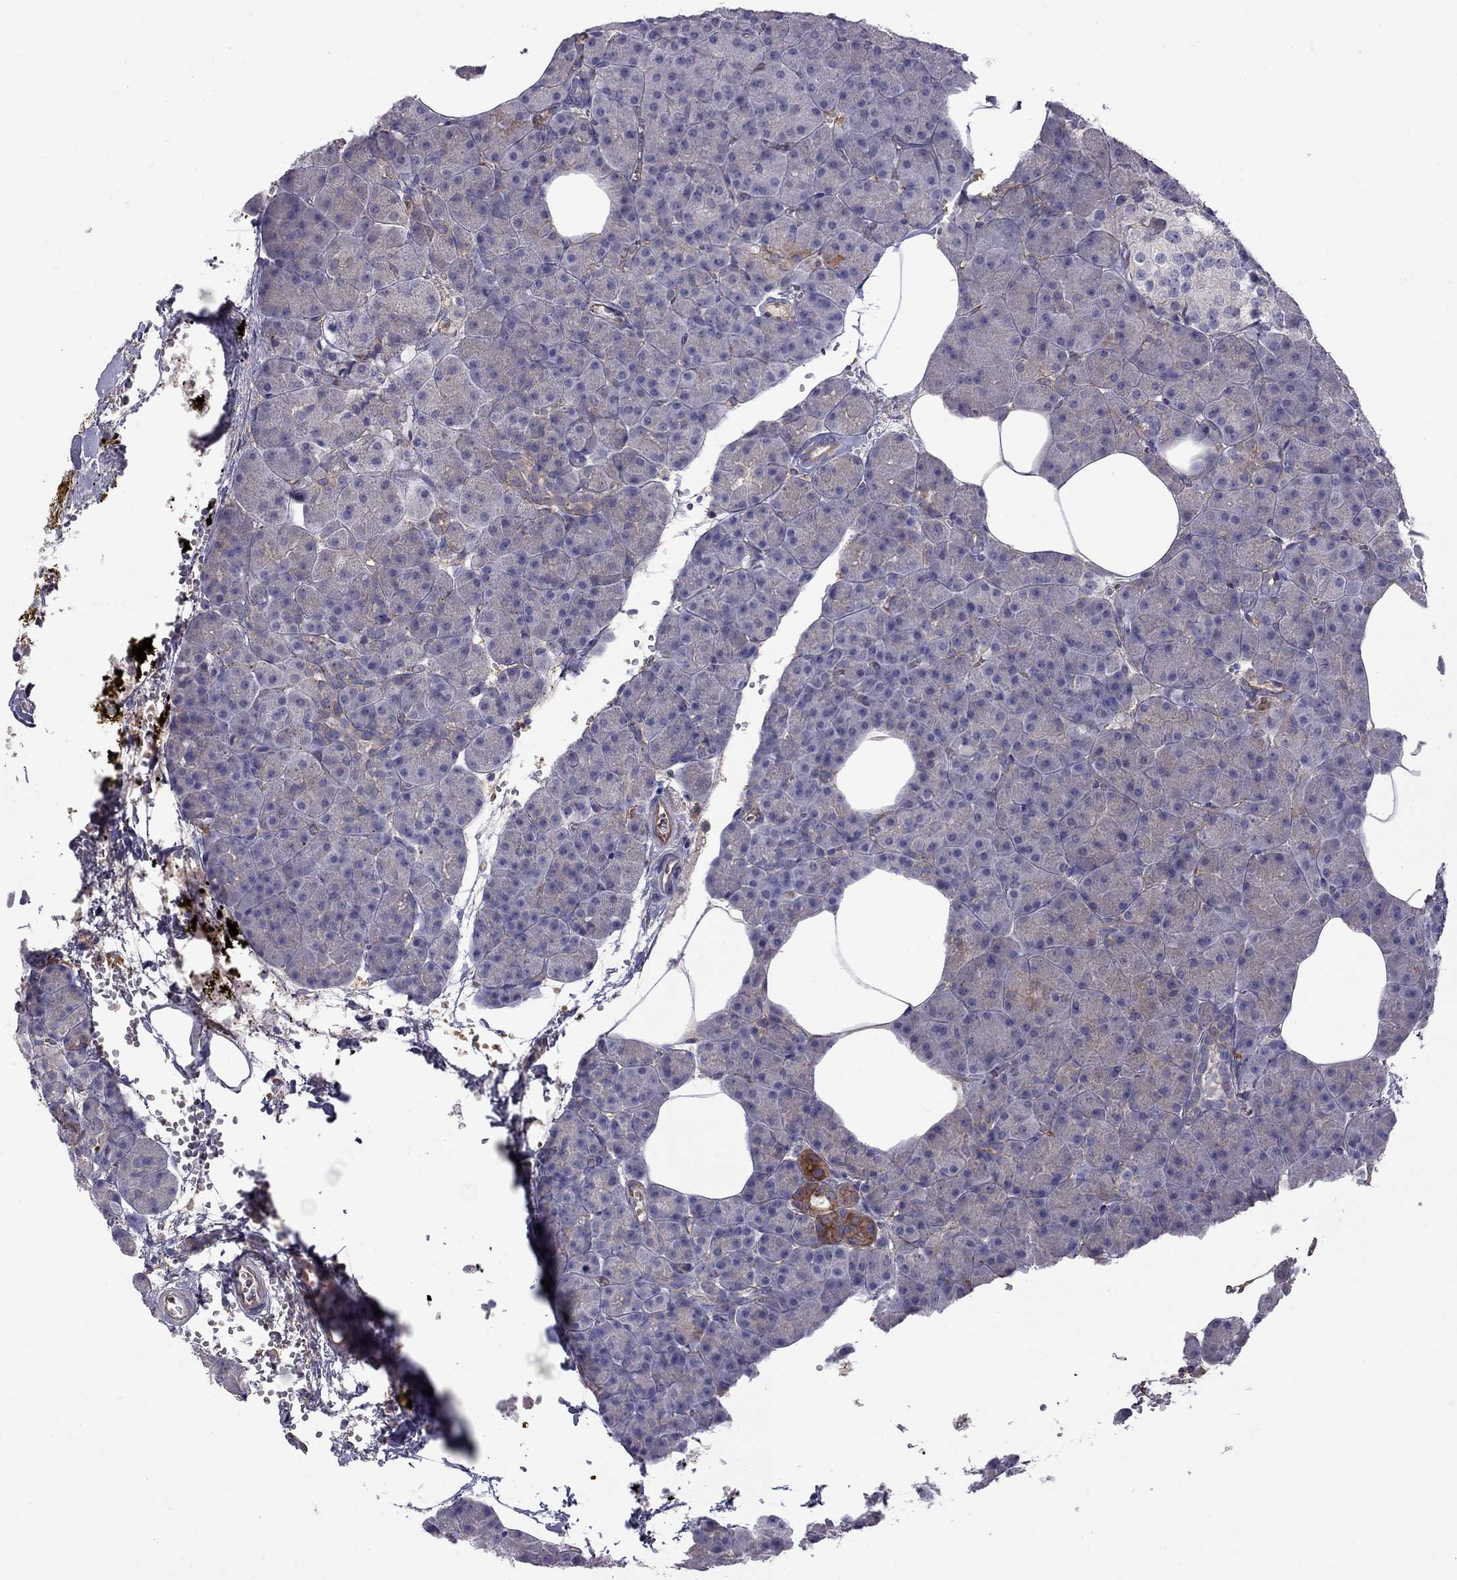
{"staining": {"intensity": "moderate", "quantity": "<25%", "location": "cytoplasmic/membranous"}, "tissue": "pancreas", "cell_type": "Exocrine glandular cells", "image_type": "normal", "snomed": [{"axis": "morphology", "description": "Normal tissue, NOS"}, {"axis": "topography", "description": "Pancreas"}], "caption": "Protein analysis of unremarkable pancreas demonstrates moderate cytoplasmic/membranous staining in about <25% of exocrine glandular cells.", "gene": "EIF4E3", "patient": {"sex": "female", "age": 45}}